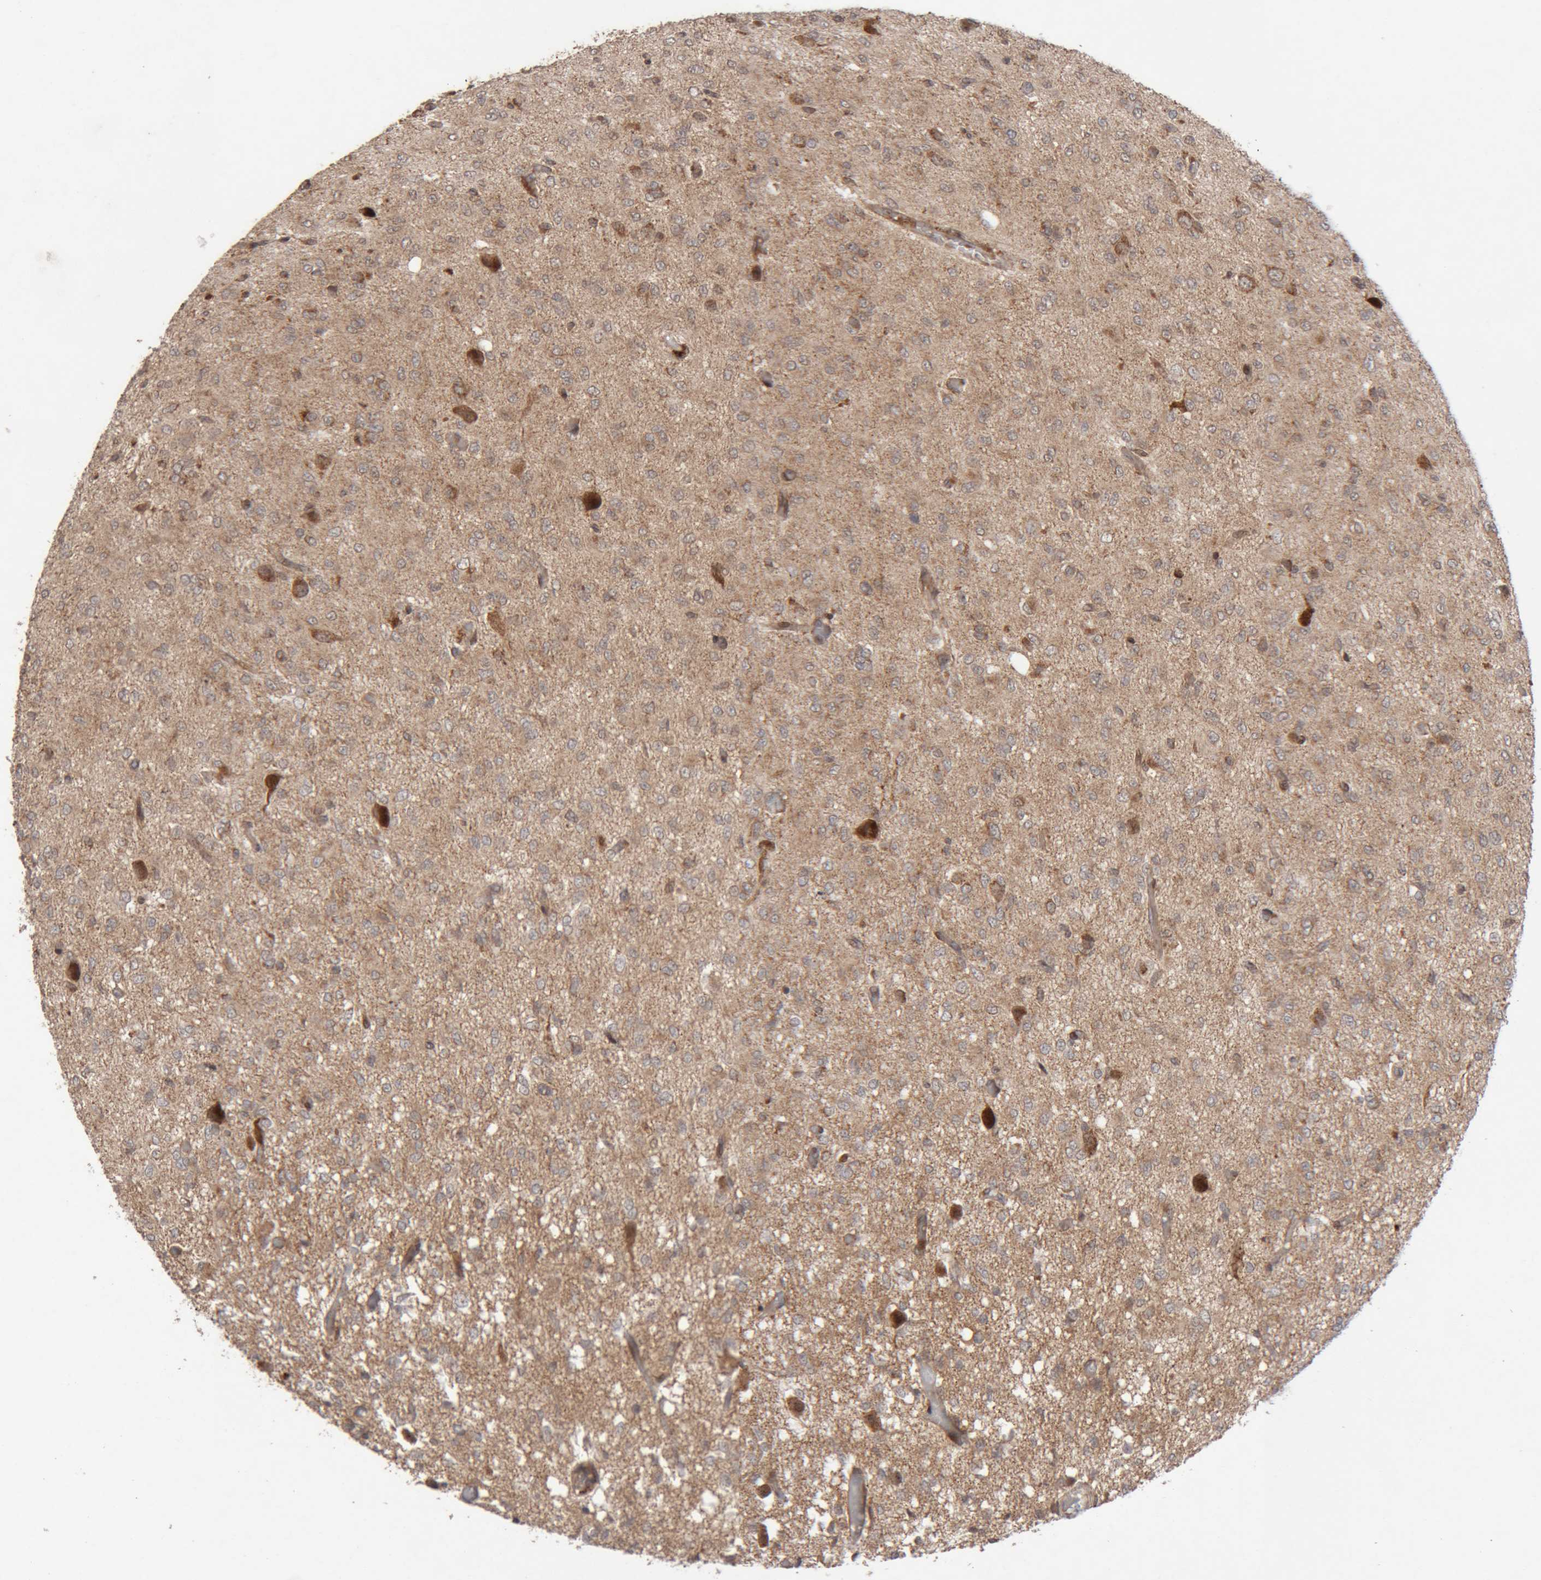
{"staining": {"intensity": "weak", "quantity": ">75%", "location": "cytoplasmic/membranous"}, "tissue": "glioma", "cell_type": "Tumor cells", "image_type": "cancer", "snomed": [{"axis": "morphology", "description": "Glioma, malignant, High grade"}, {"axis": "topography", "description": "Brain"}], "caption": "Protein staining reveals weak cytoplasmic/membranous staining in about >75% of tumor cells in glioma.", "gene": "KIF21B", "patient": {"sex": "female", "age": 59}}